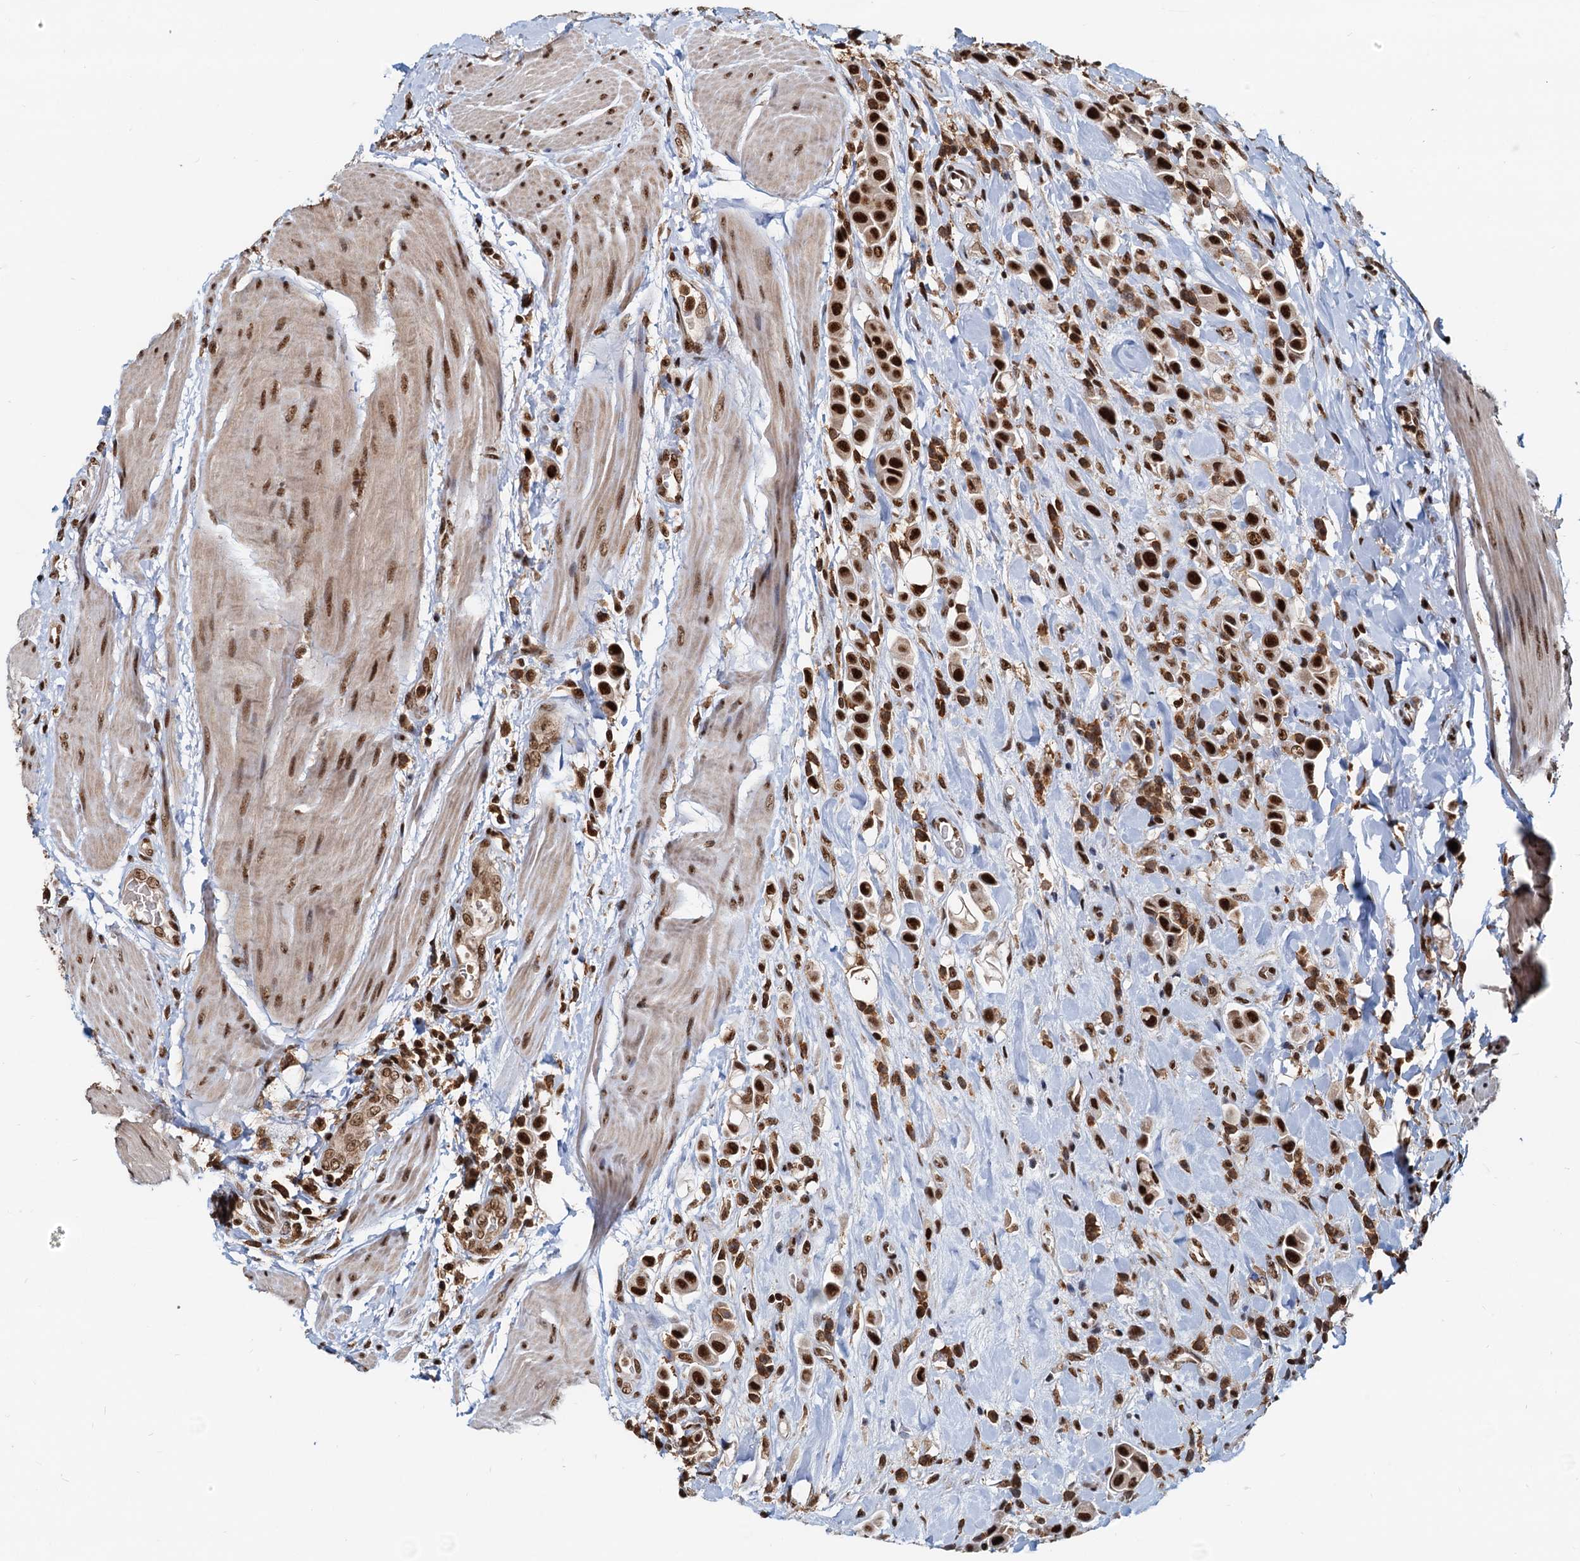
{"staining": {"intensity": "strong", "quantity": ">75%", "location": "nuclear"}, "tissue": "urothelial cancer", "cell_type": "Tumor cells", "image_type": "cancer", "snomed": [{"axis": "morphology", "description": "Urothelial carcinoma, High grade"}, {"axis": "topography", "description": "Urinary bladder"}], "caption": "Immunohistochemical staining of human urothelial cancer demonstrates high levels of strong nuclear expression in approximately >75% of tumor cells.", "gene": "RSRC2", "patient": {"sex": "male", "age": 50}}